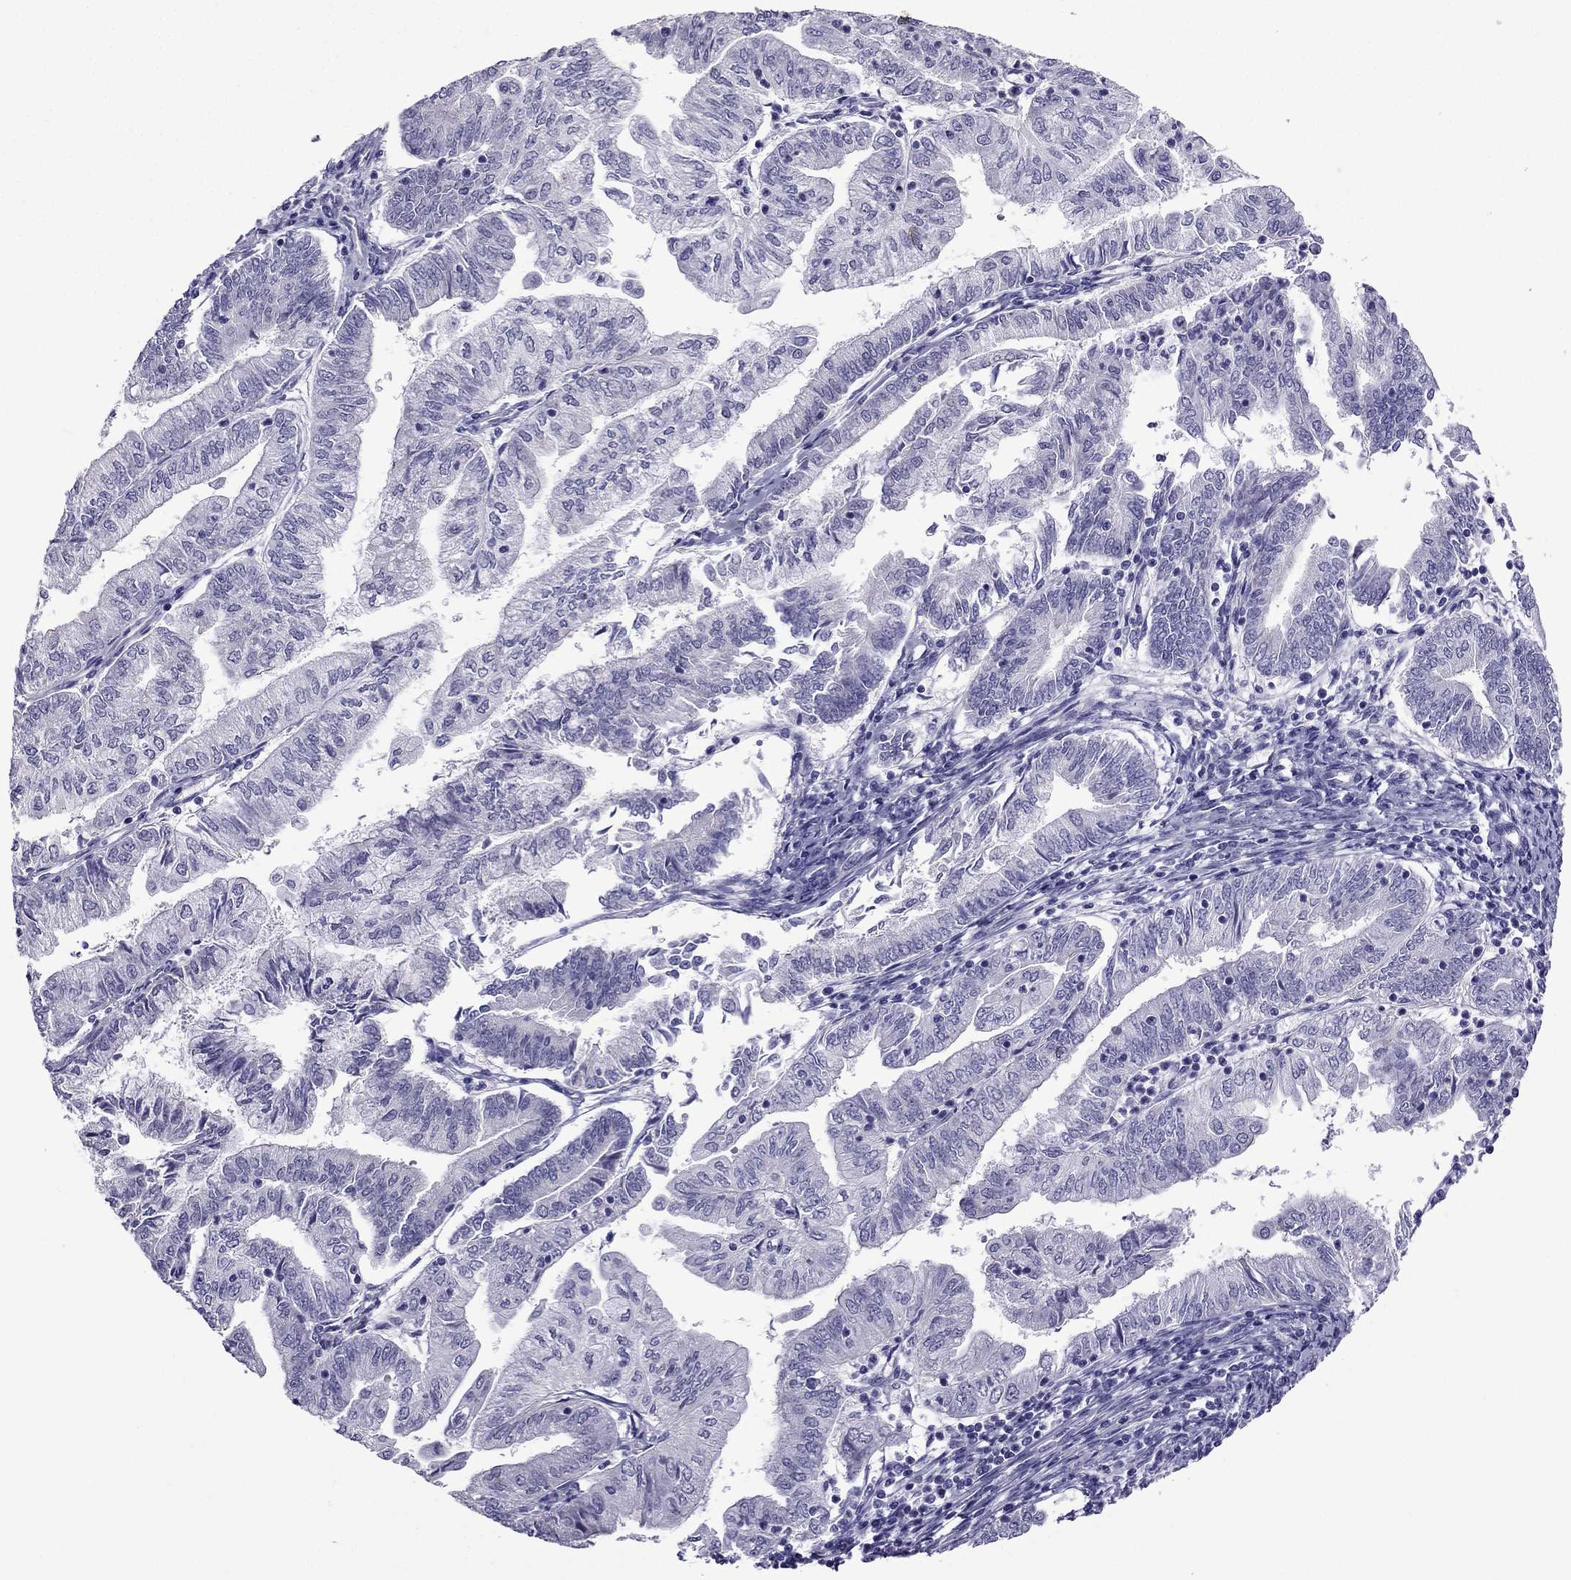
{"staining": {"intensity": "negative", "quantity": "none", "location": "none"}, "tissue": "endometrial cancer", "cell_type": "Tumor cells", "image_type": "cancer", "snomed": [{"axis": "morphology", "description": "Adenocarcinoma, NOS"}, {"axis": "topography", "description": "Endometrium"}], "caption": "This is an immunohistochemistry (IHC) image of endometrial cancer (adenocarcinoma). There is no expression in tumor cells.", "gene": "PDE6A", "patient": {"sex": "female", "age": 55}}